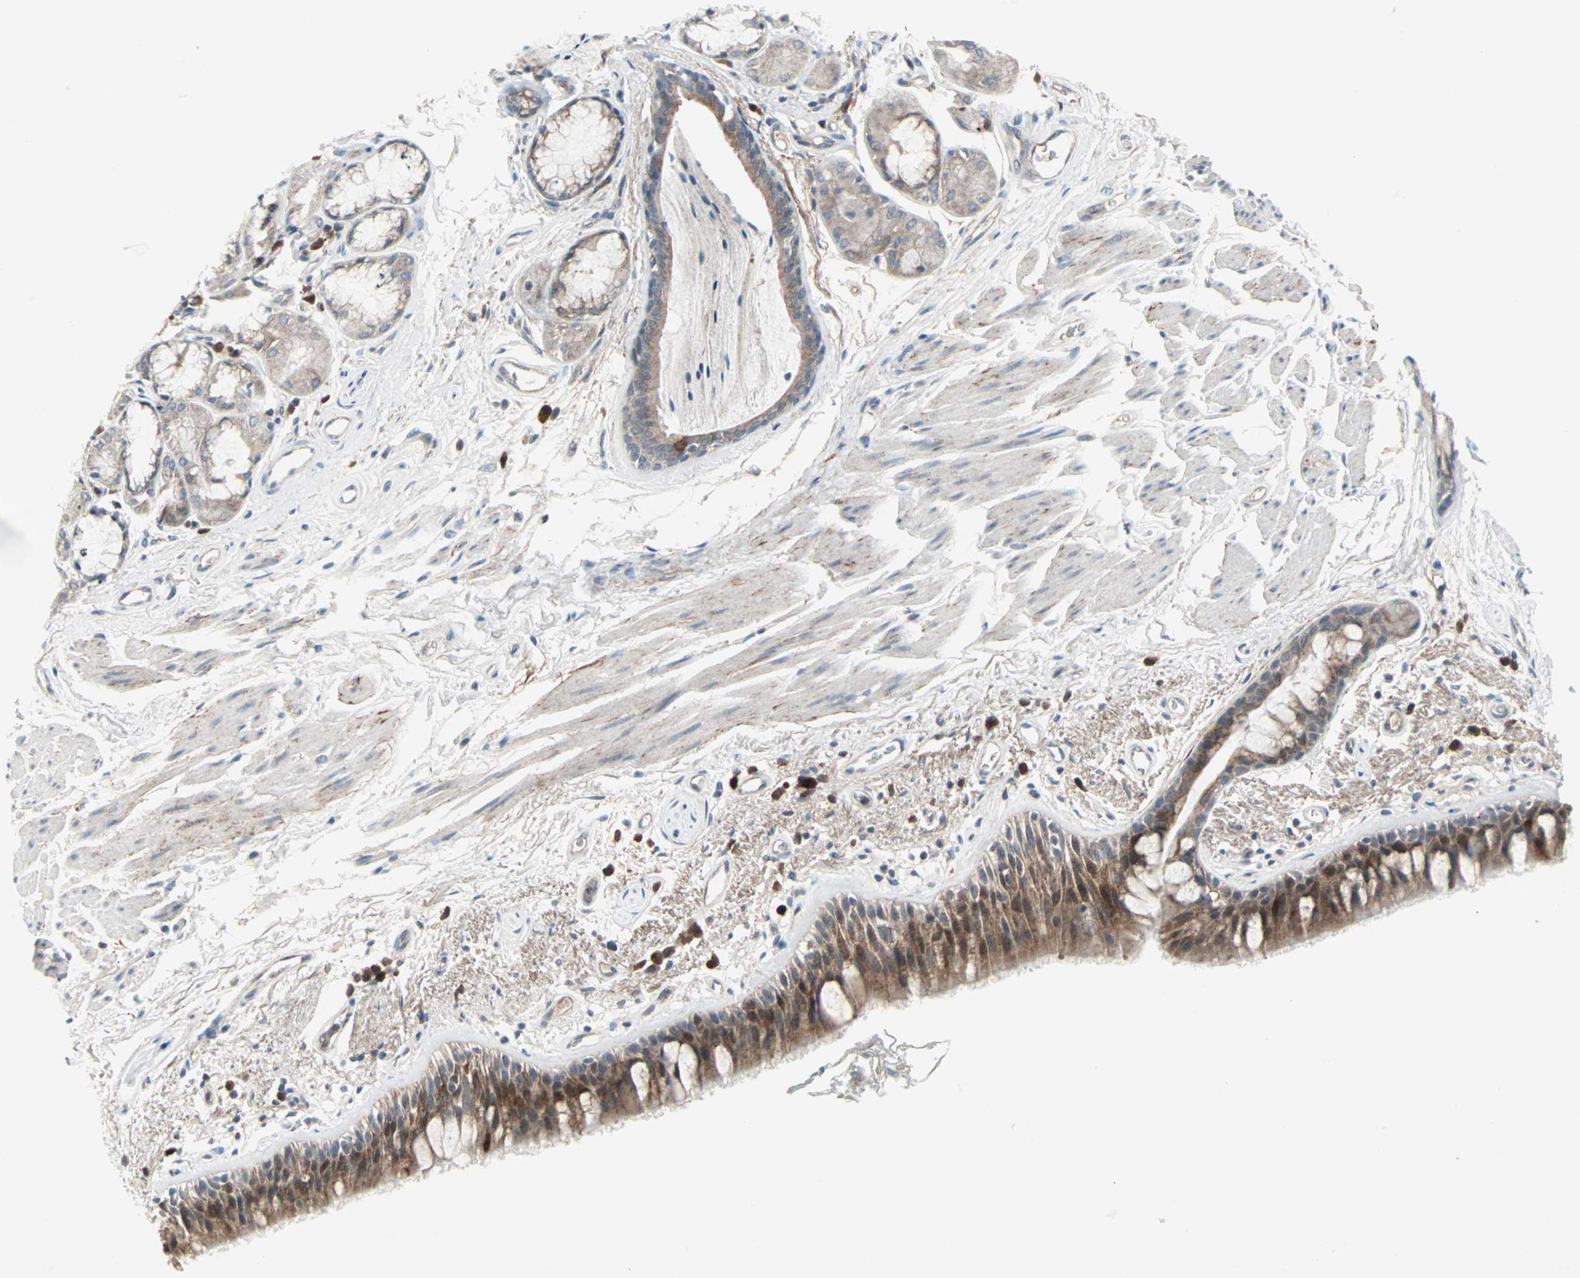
{"staining": {"intensity": "moderate", "quantity": ">75%", "location": "cytoplasmic/membranous,nuclear"}, "tissue": "bronchus", "cell_type": "Respiratory epithelial cells", "image_type": "normal", "snomed": [{"axis": "morphology", "description": "Normal tissue, NOS"}, {"axis": "morphology", "description": "Adenocarcinoma, NOS"}, {"axis": "topography", "description": "Bronchus"}, {"axis": "topography", "description": "Lung"}], "caption": "Brown immunohistochemical staining in unremarkable human bronchus displays moderate cytoplasmic/membranous,nuclear staining in approximately >75% of respiratory epithelial cells.", "gene": "CASP3", "patient": {"sex": "female", "age": 54}}